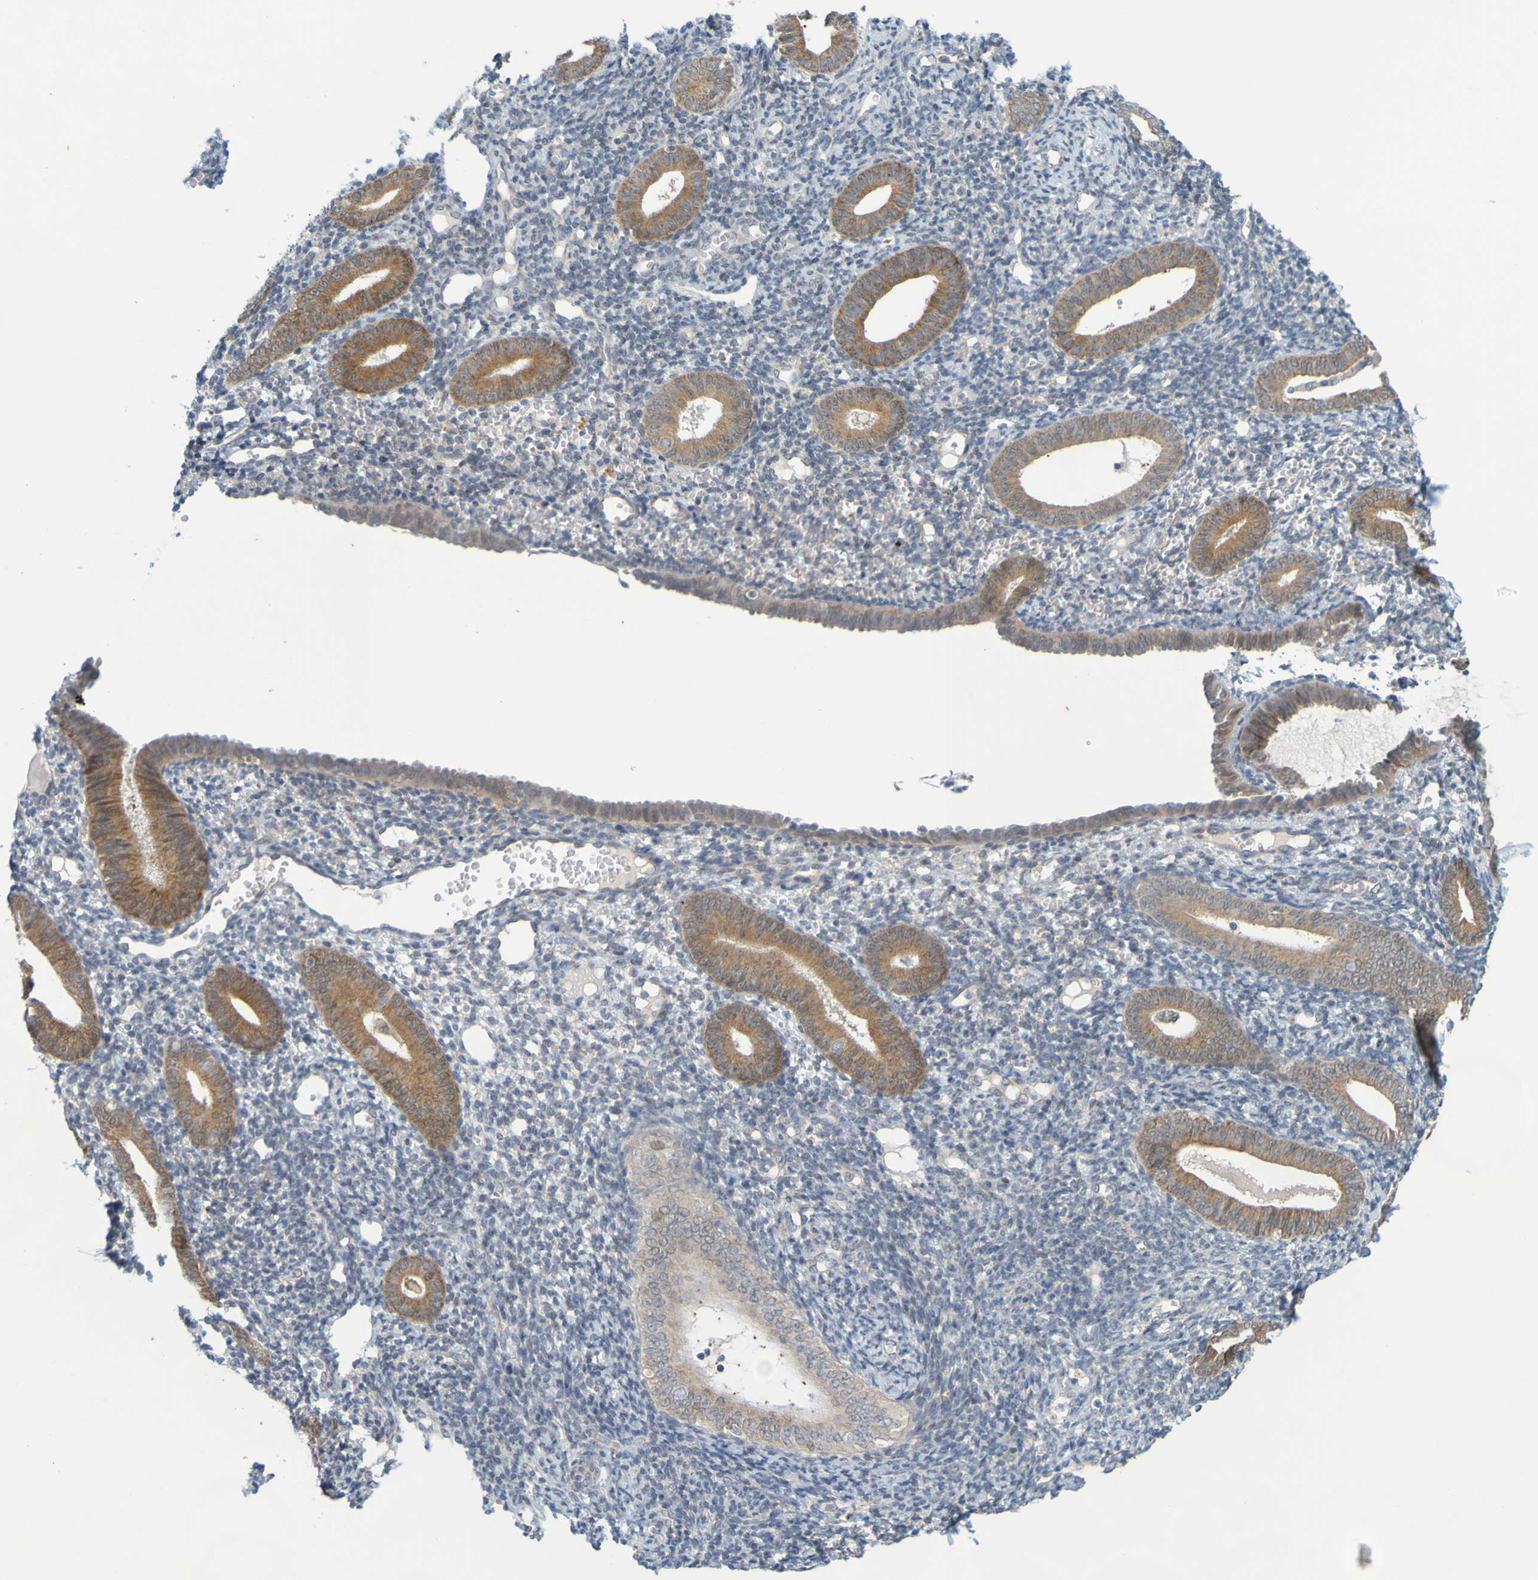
{"staining": {"intensity": "moderate", "quantity": "<25%", "location": "cytoplasmic/membranous"}, "tissue": "endometrium", "cell_type": "Cells in endometrial stroma", "image_type": "normal", "snomed": [{"axis": "morphology", "description": "Normal tissue, NOS"}, {"axis": "topography", "description": "Endometrium"}], "caption": "Protein positivity by immunohistochemistry (IHC) shows moderate cytoplasmic/membranous staining in approximately <25% of cells in endometrial stroma in benign endometrium.", "gene": "MOGS", "patient": {"sex": "female", "age": 50}}